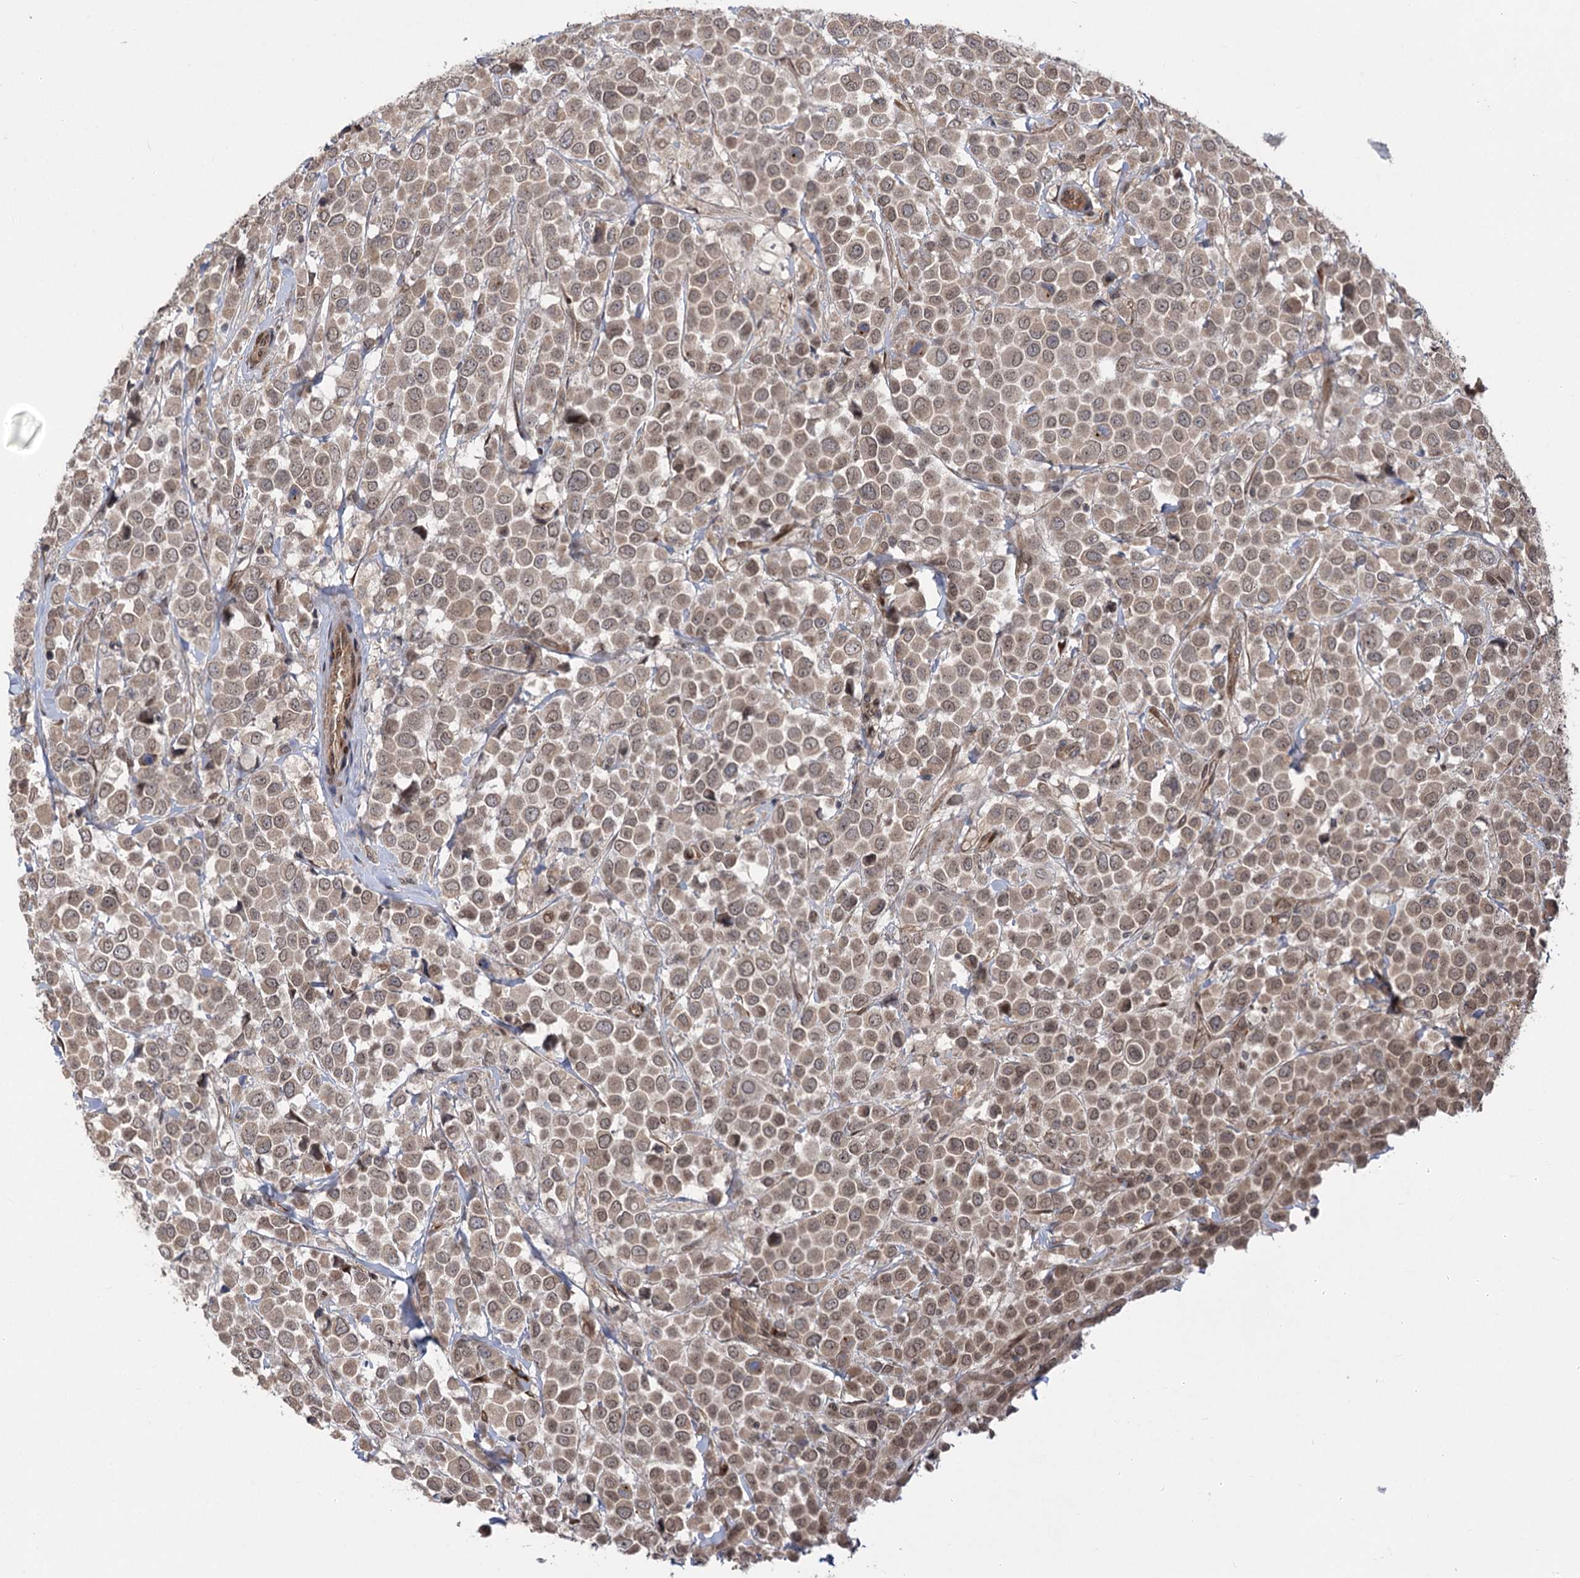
{"staining": {"intensity": "weak", "quantity": ">75%", "location": "cytoplasmic/membranous,nuclear"}, "tissue": "breast cancer", "cell_type": "Tumor cells", "image_type": "cancer", "snomed": [{"axis": "morphology", "description": "Duct carcinoma"}, {"axis": "topography", "description": "Breast"}], "caption": "A brown stain labels weak cytoplasmic/membranous and nuclear expression of a protein in human infiltrating ductal carcinoma (breast) tumor cells.", "gene": "TENM2", "patient": {"sex": "female", "age": 61}}